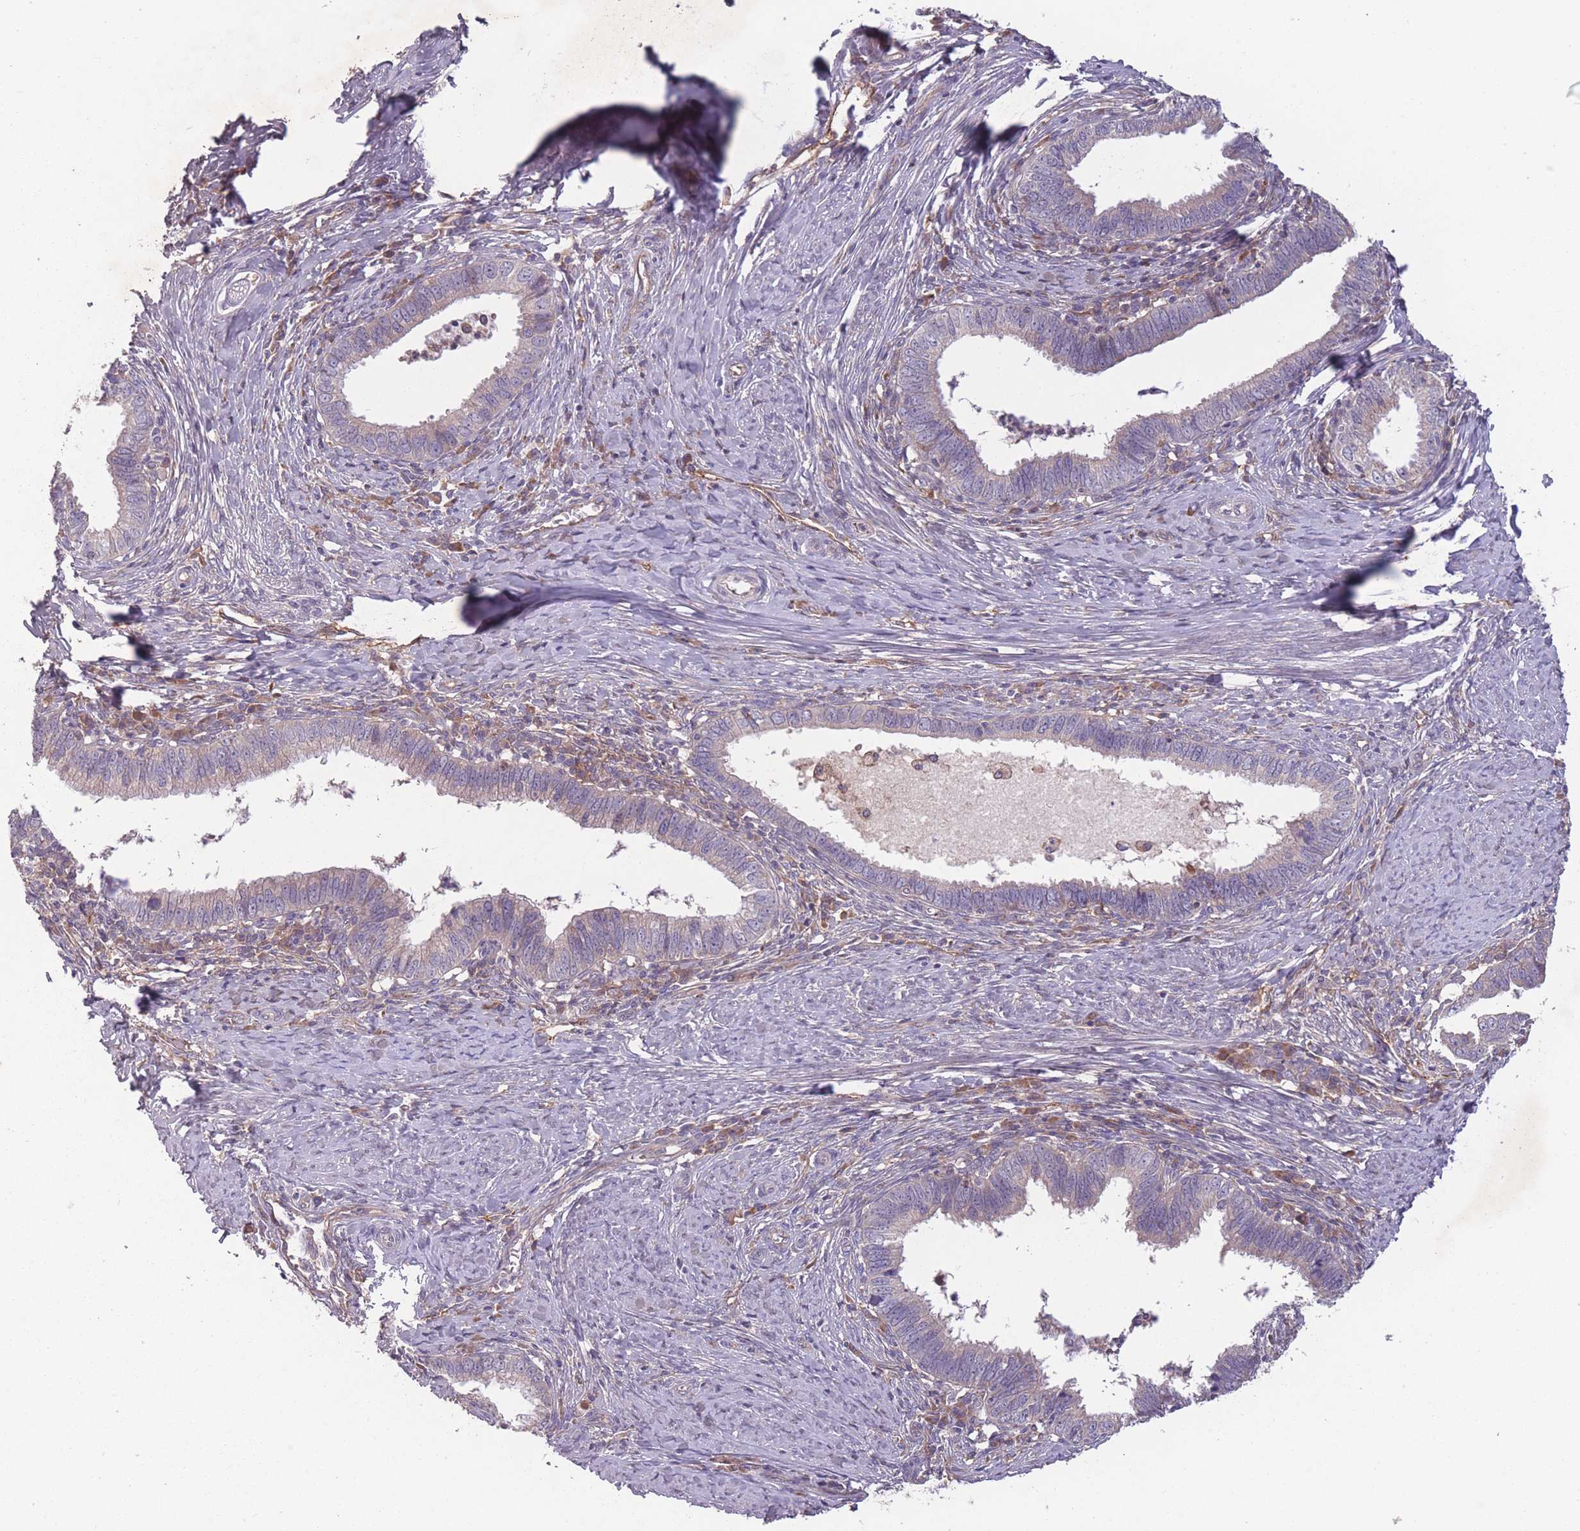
{"staining": {"intensity": "negative", "quantity": "none", "location": "none"}, "tissue": "cervical cancer", "cell_type": "Tumor cells", "image_type": "cancer", "snomed": [{"axis": "morphology", "description": "Adenocarcinoma, NOS"}, {"axis": "topography", "description": "Cervix"}], "caption": "Tumor cells are negative for brown protein staining in cervical cancer.", "gene": "OR2V2", "patient": {"sex": "female", "age": 36}}